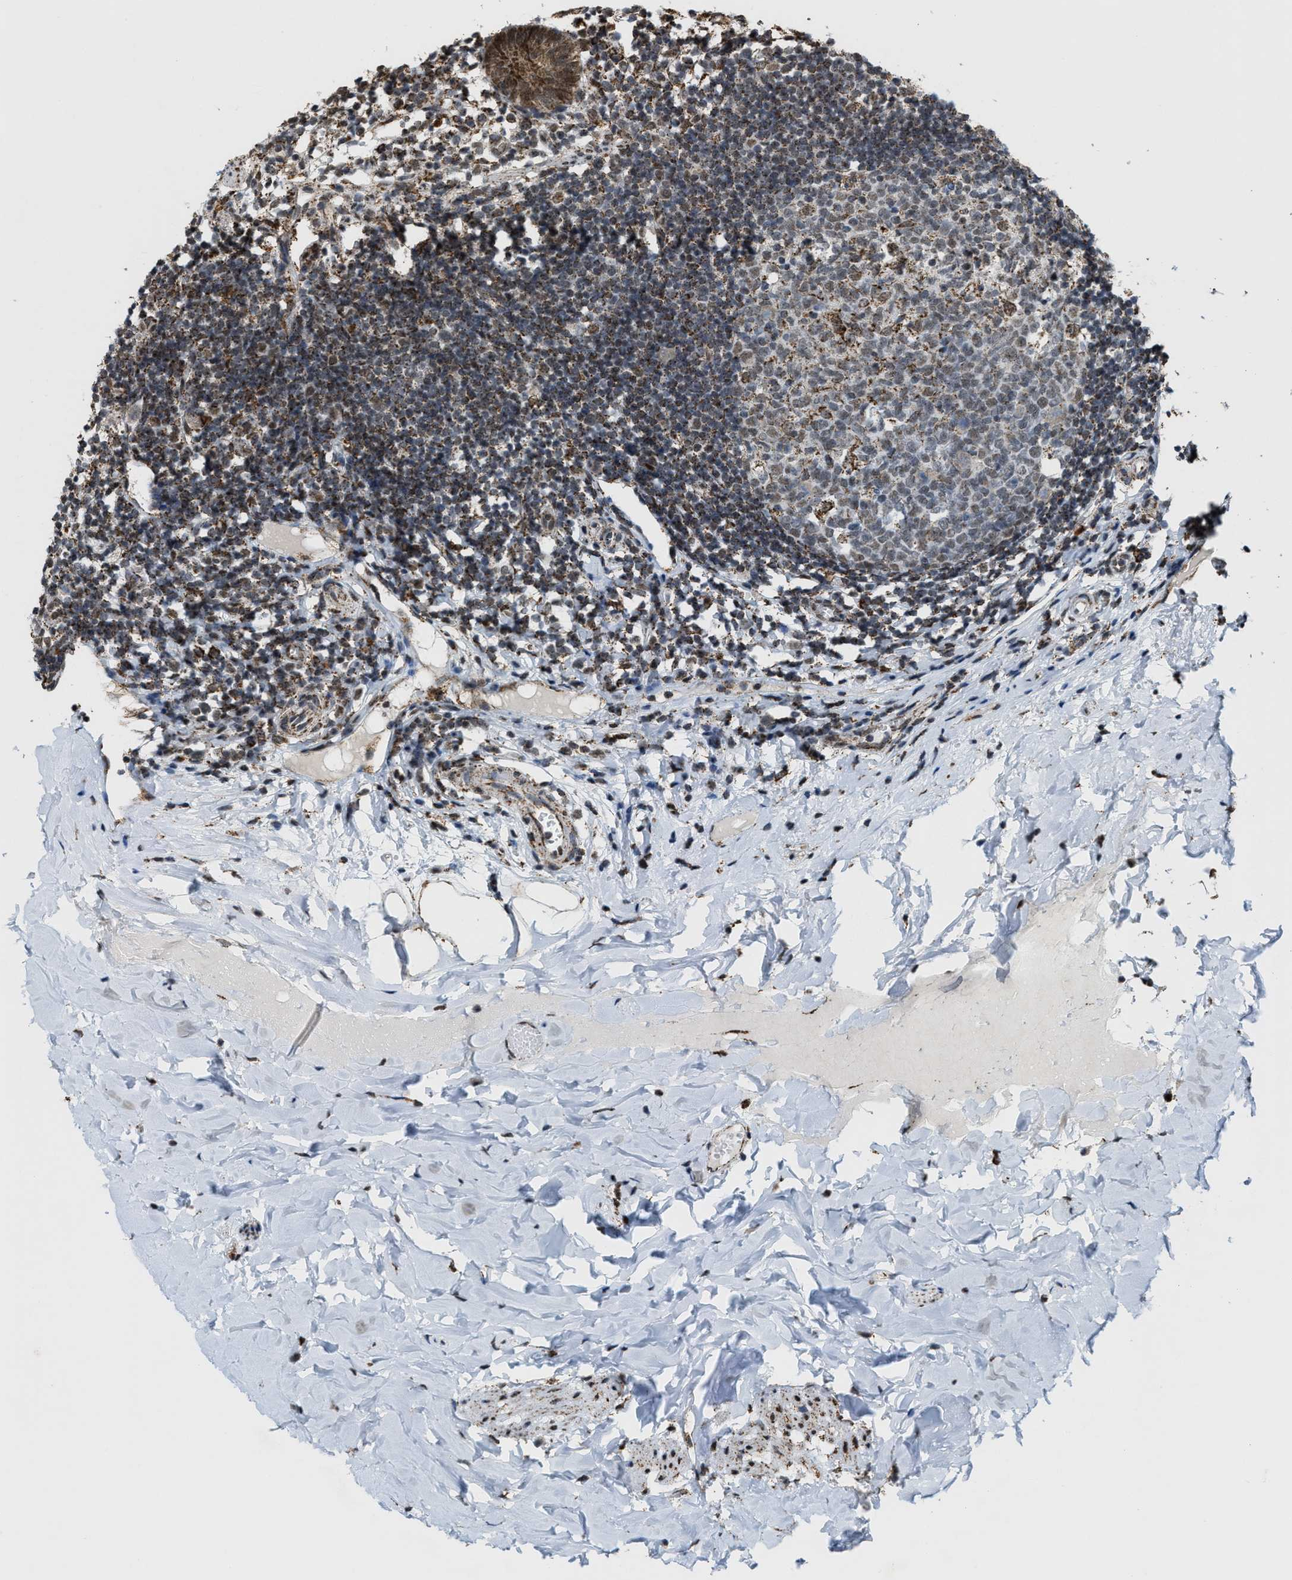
{"staining": {"intensity": "strong", "quantity": ">75%", "location": "cytoplasmic/membranous,nuclear"}, "tissue": "appendix", "cell_type": "Glandular cells", "image_type": "normal", "snomed": [{"axis": "morphology", "description": "Normal tissue, NOS"}, {"axis": "topography", "description": "Appendix"}], "caption": "Appendix stained with DAB (3,3'-diaminobenzidine) immunohistochemistry (IHC) demonstrates high levels of strong cytoplasmic/membranous,nuclear positivity in approximately >75% of glandular cells. Using DAB (brown) and hematoxylin (blue) stains, captured at high magnification using brightfield microscopy.", "gene": "HIBADH", "patient": {"sex": "female", "age": 20}}